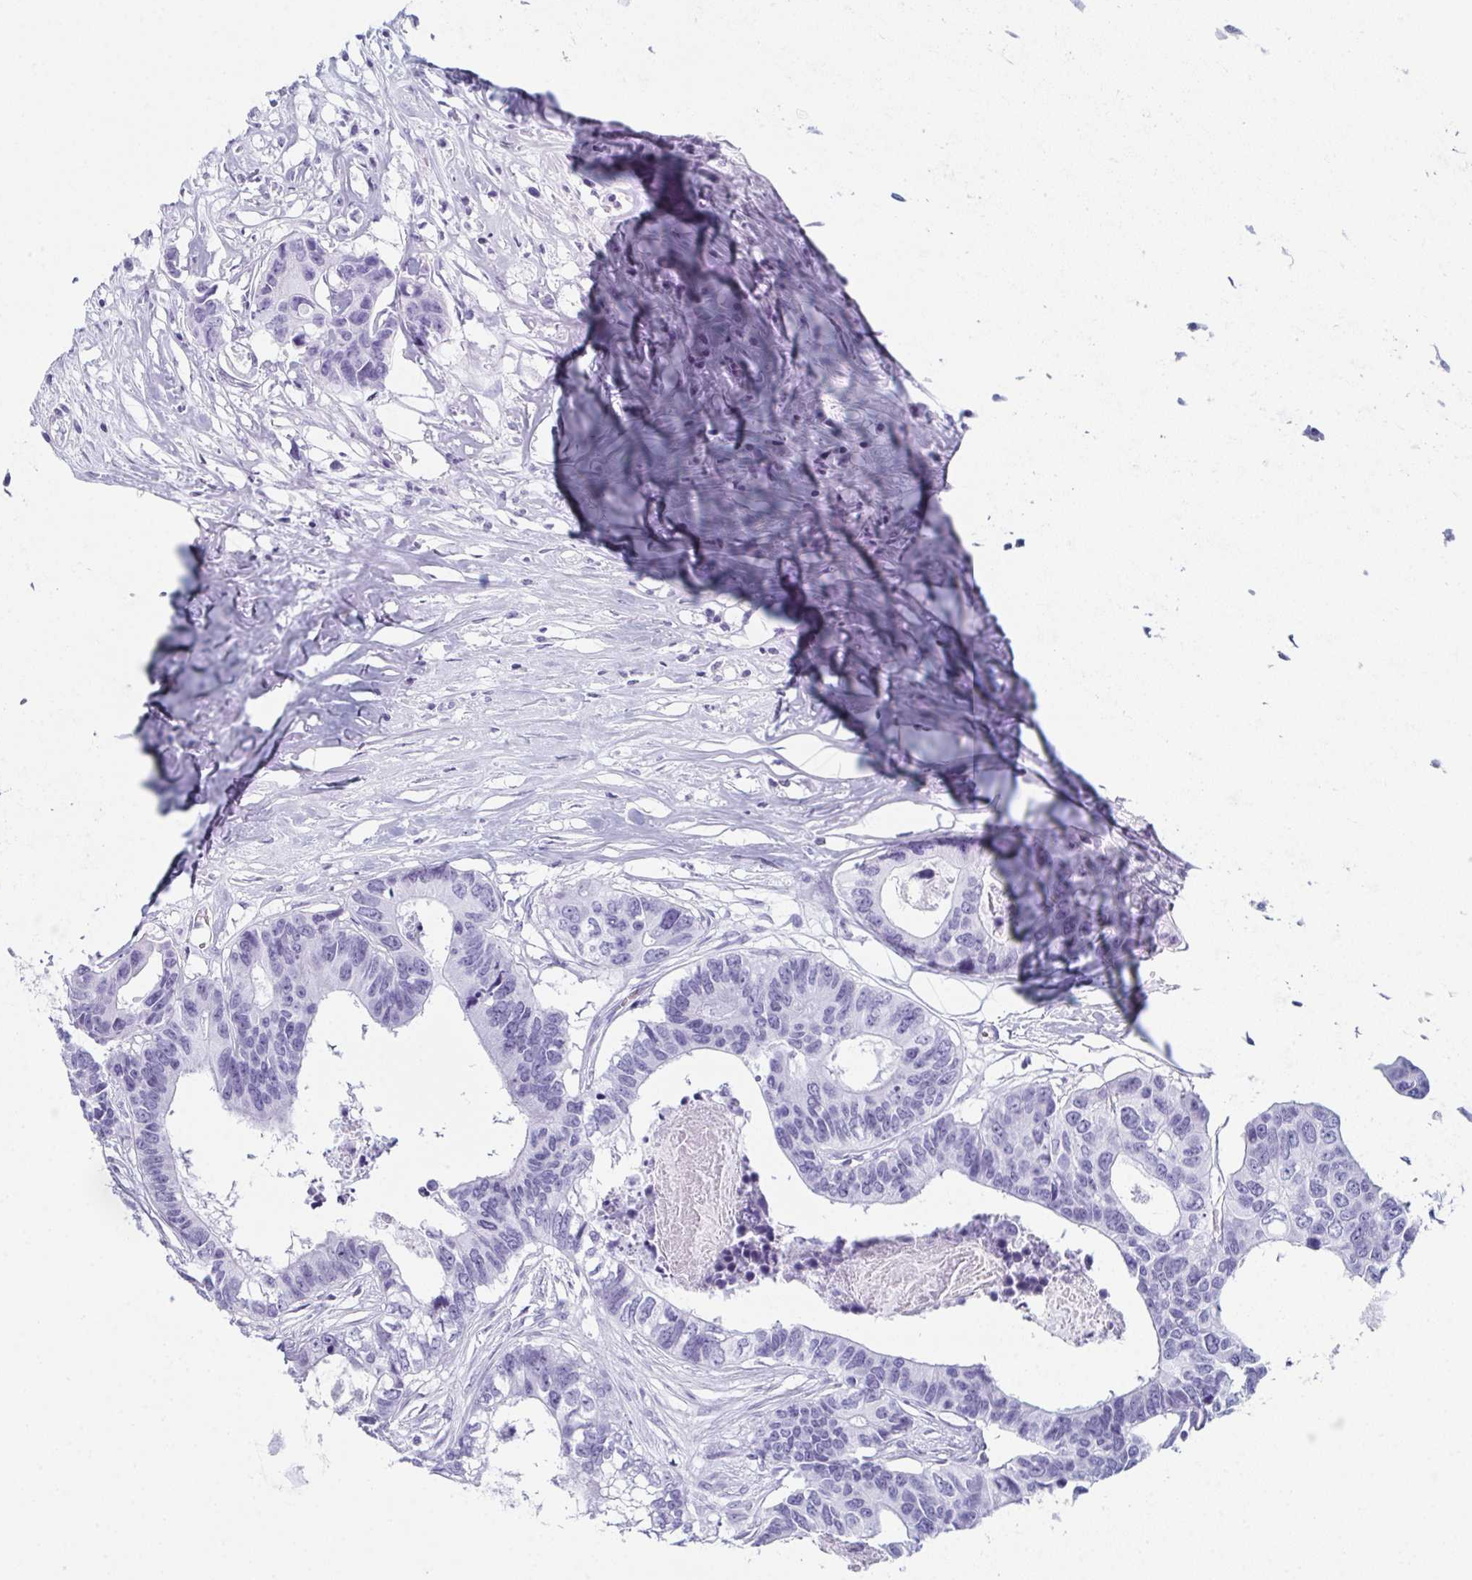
{"staining": {"intensity": "negative", "quantity": "none", "location": "none"}, "tissue": "colorectal cancer", "cell_type": "Tumor cells", "image_type": "cancer", "snomed": [{"axis": "morphology", "description": "Adenocarcinoma, NOS"}, {"axis": "topography", "description": "Rectum"}], "caption": "Immunohistochemical staining of colorectal cancer (adenocarcinoma) reveals no significant staining in tumor cells. The staining is performed using DAB (3,3'-diaminobenzidine) brown chromogen with nuclei counter-stained in using hematoxylin.", "gene": "ENKUR", "patient": {"sex": "male", "age": 57}}